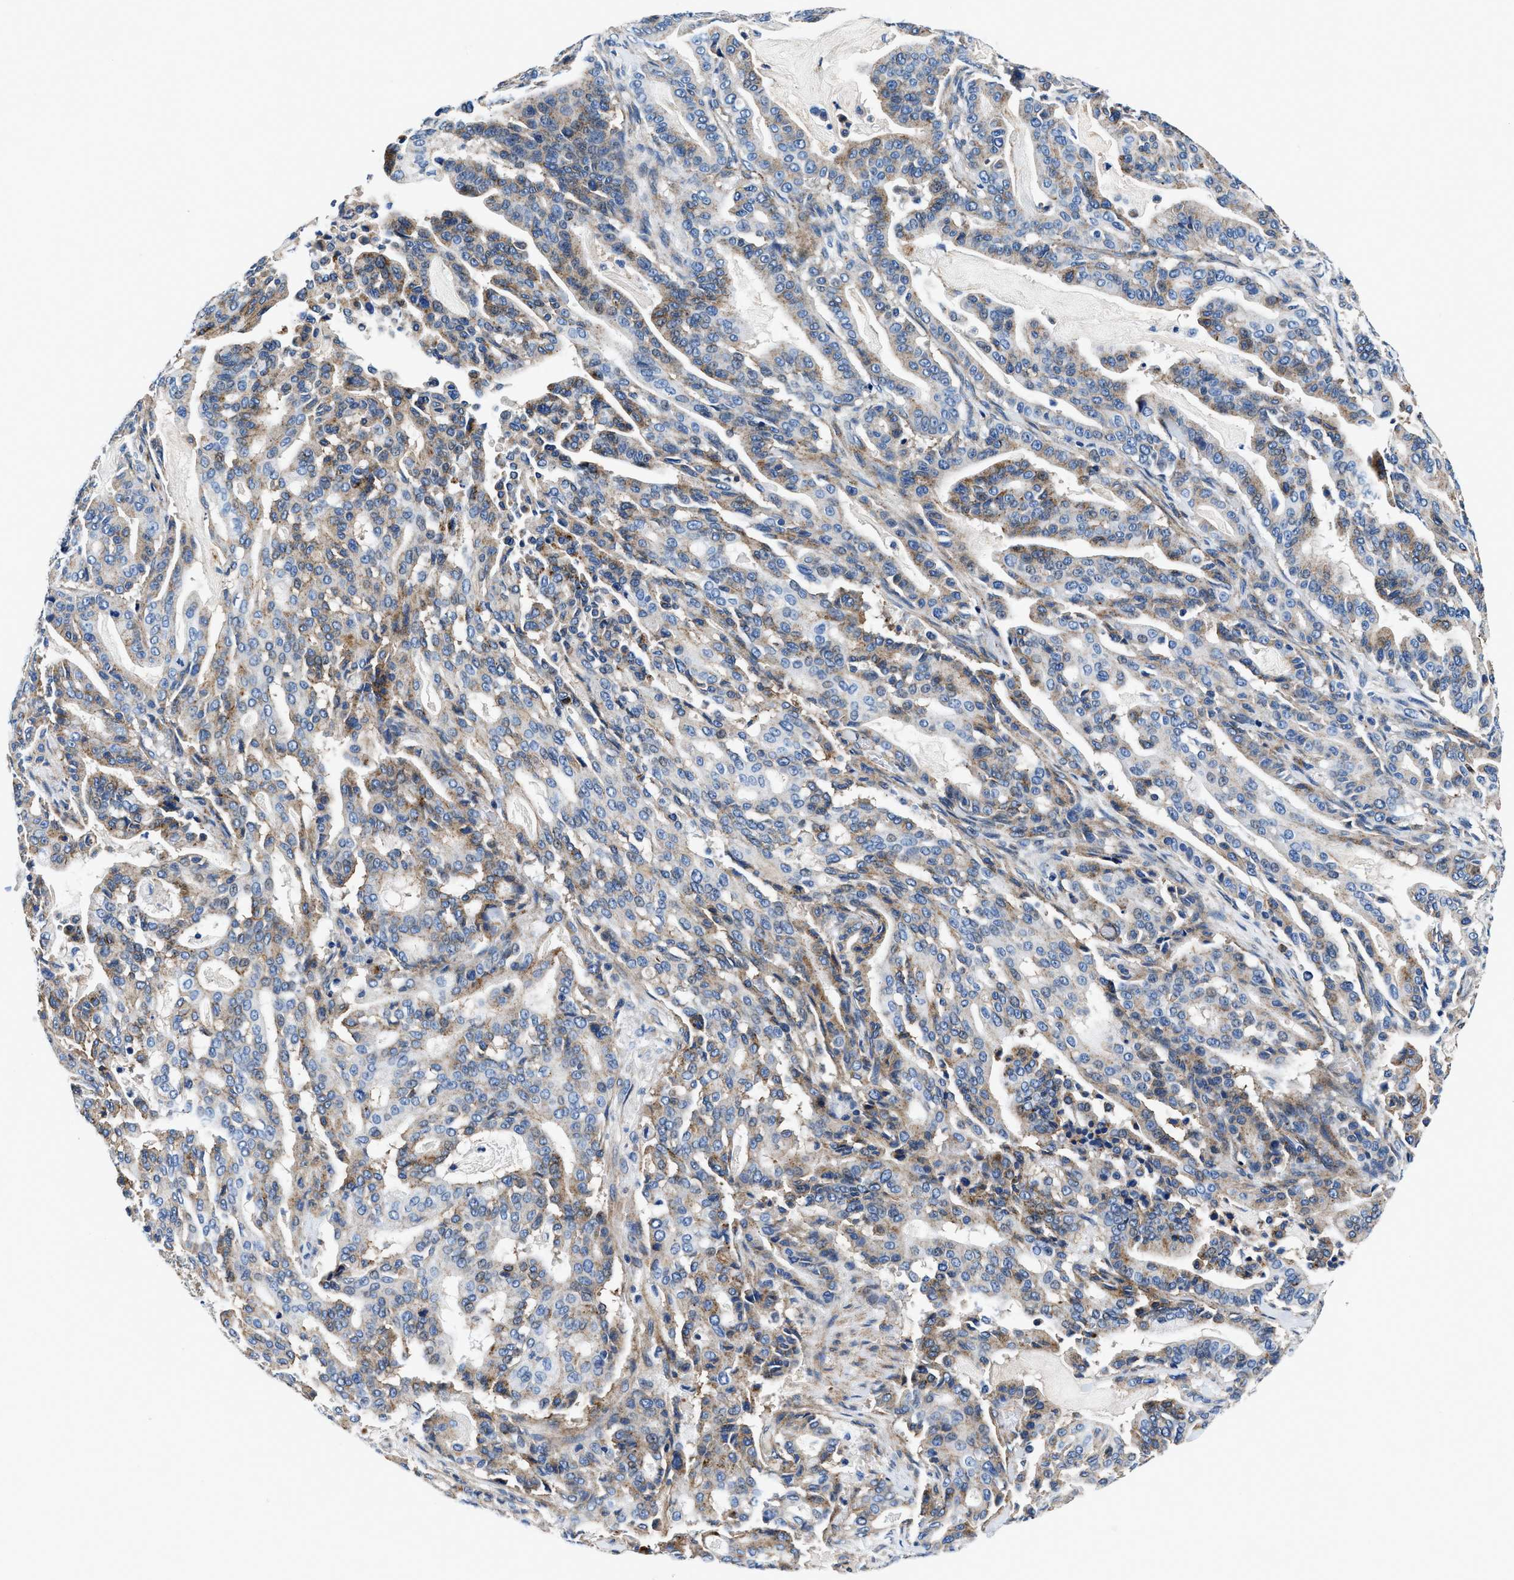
{"staining": {"intensity": "moderate", "quantity": "25%-75%", "location": "cytoplasmic/membranous"}, "tissue": "pancreatic cancer", "cell_type": "Tumor cells", "image_type": "cancer", "snomed": [{"axis": "morphology", "description": "Adenocarcinoma, NOS"}, {"axis": "topography", "description": "Pancreas"}], "caption": "Pancreatic adenocarcinoma tissue displays moderate cytoplasmic/membranous positivity in approximately 25%-75% of tumor cells, visualized by immunohistochemistry.", "gene": "DAG1", "patient": {"sex": "male", "age": 63}}